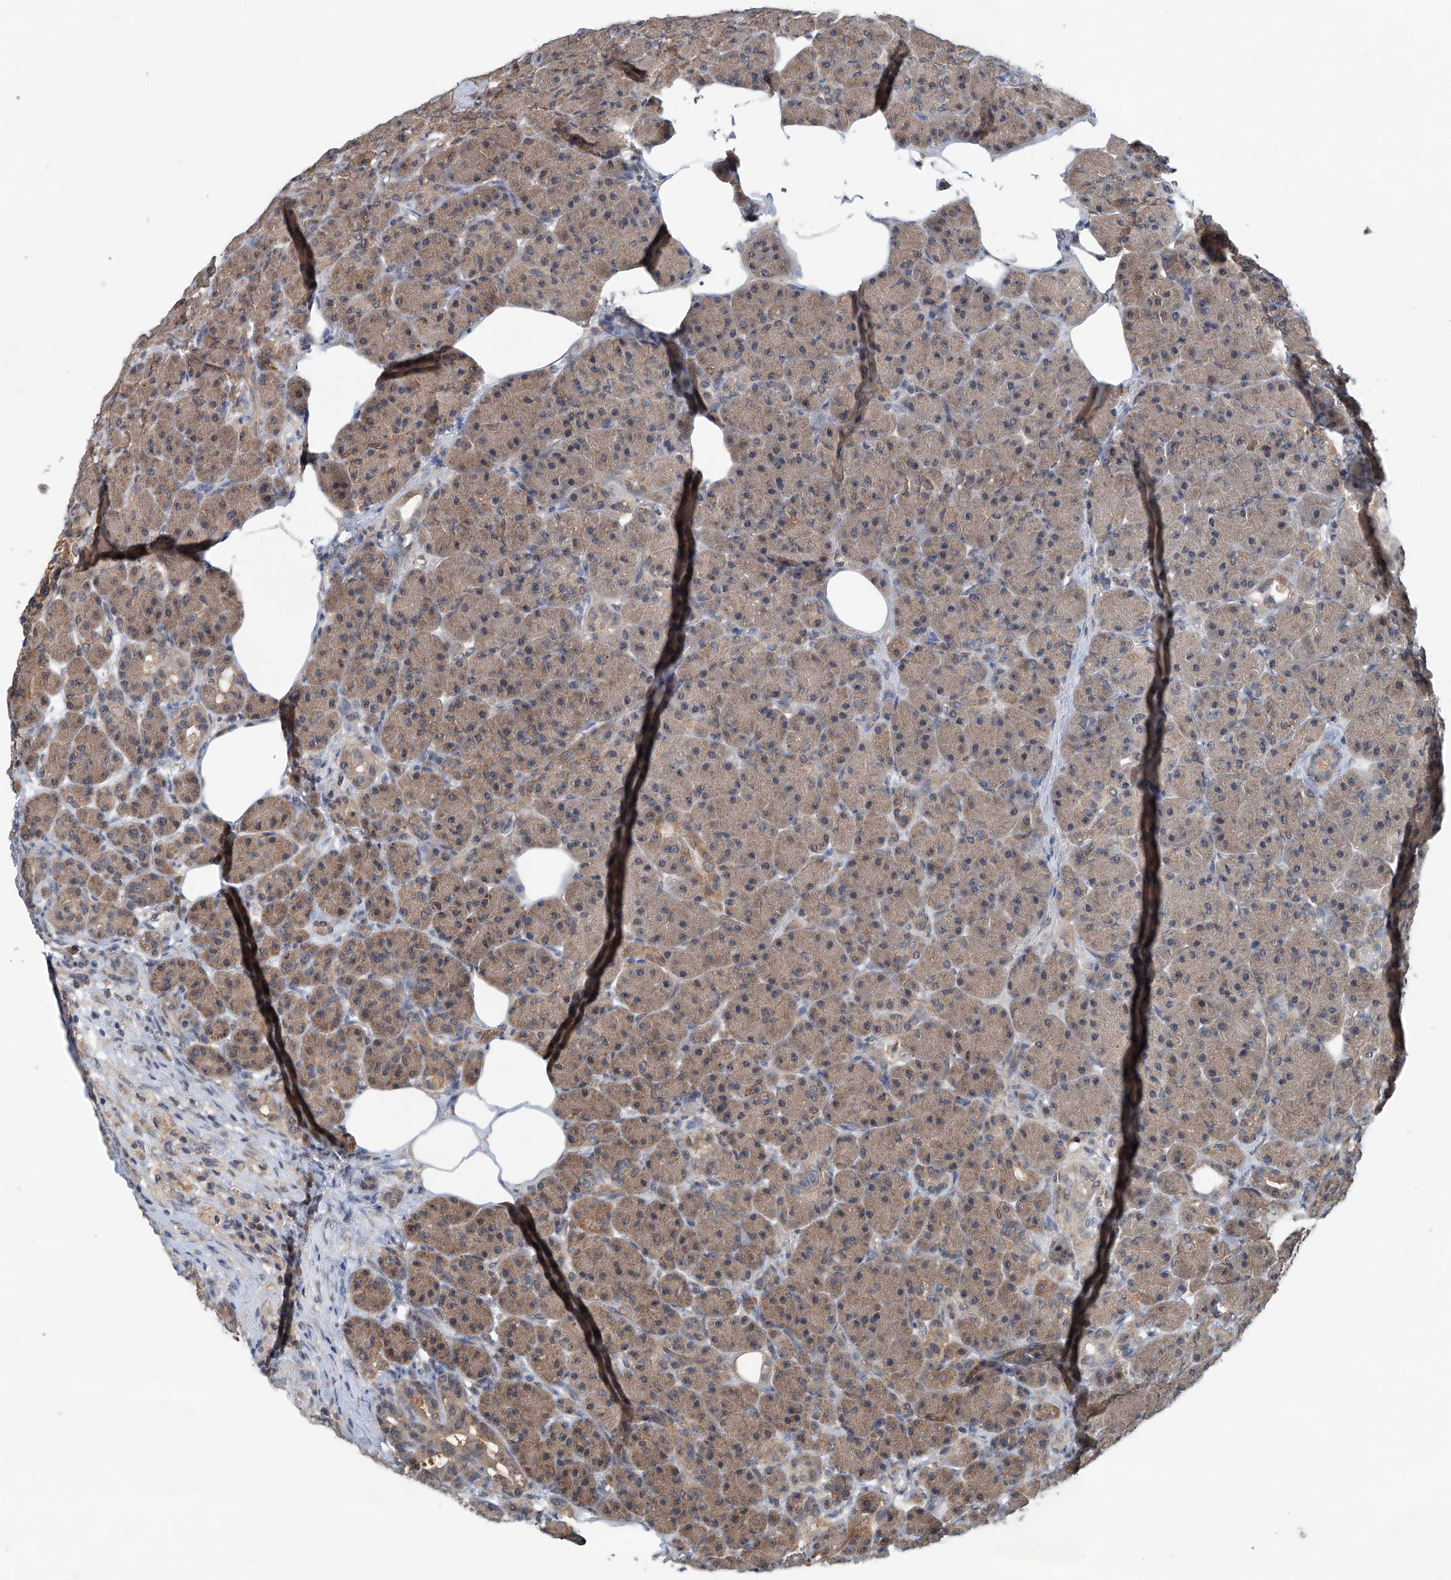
{"staining": {"intensity": "moderate", "quantity": "25%-75%", "location": "cytoplasmic/membranous"}, "tissue": "pancreas", "cell_type": "Exocrine glandular cells", "image_type": "normal", "snomed": [{"axis": "morphology", "description": "Normal tissue, NOS"}, {"axis": "topography", "description": "Pancreas"}], "caption": "The image reveals a brown stain indicating the presence of a protein in the cytoplasmic/membranous of exocrine glandular cells in pancreas. (DAB (3,3'-diaminobenzidine) = brown stain, brightfield microscopy at high magnification).", "gene": "CLK1", "patient": {"sex": "male", "age": 63}}